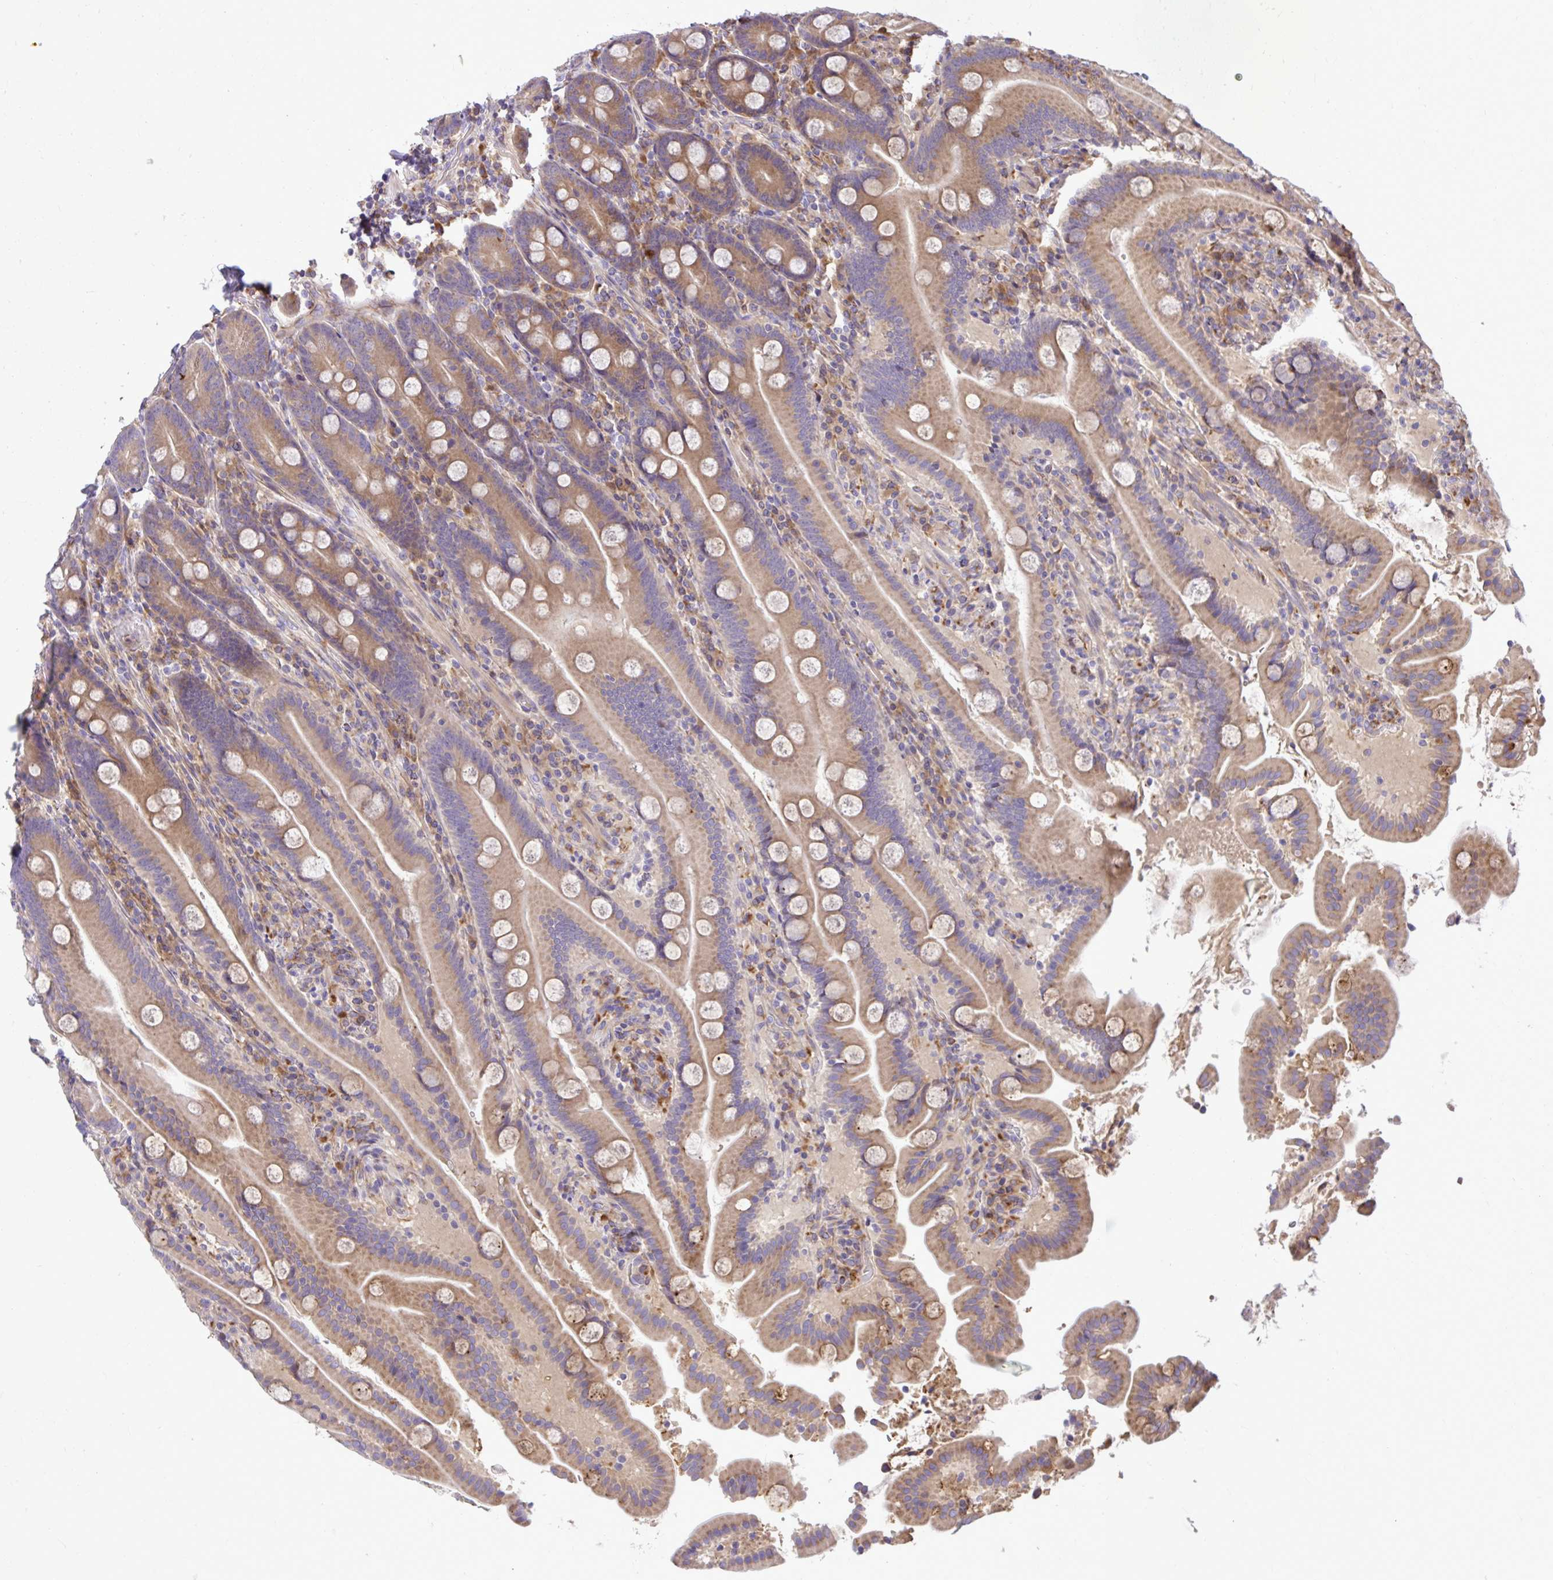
{"staining": {"intensity": "weak", "quantity": ">75%", "location": "cytoplasmic/membranous"}, "tissue": "duodenum", "cell_type": "Glandular cells", "image_type": "normal", "snomed": [{"axis": "morphology", "description": "Normal tissue, NOS"}, {"axis": "topography", "description": "Duodenum"}], "caption": "Immunohistochemical staining of benign duodenum reveals weak cytoplasmic/membranous protein positivity in about >75% of glandular cells.", "gene": "PAIP2", "patient": {"sex": "male", "age": 55}}